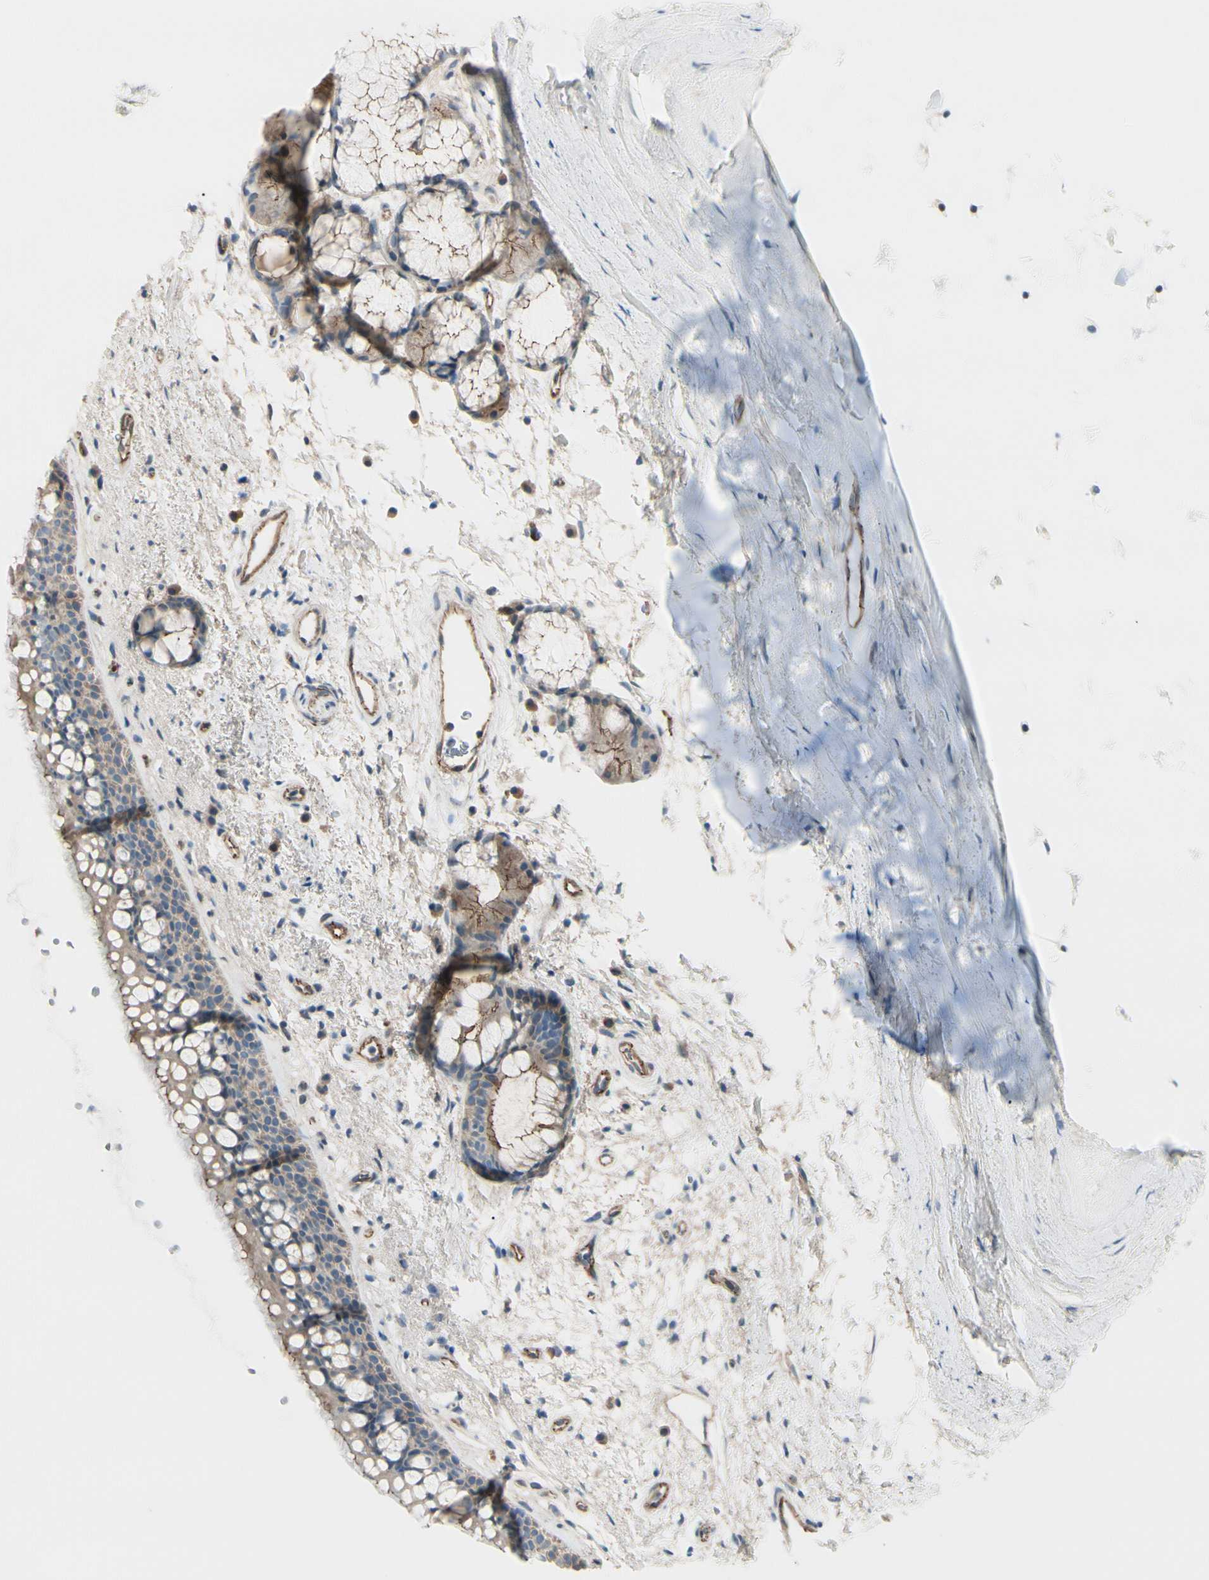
{"staining": {"intensity": "moderate", "quantity": "25%-75%", "location": "cytoplasmic/membranous"}, "tissue": "bronchus", "cell_type": "Respiratory epithelial cells", "image_type": "normal", "snomed": [{"axis": "morphology", "description": "Normal tissue, NOS"}, {"axis": "topography", "description": "Bronchus"}], "caption": "Immunohistochemistry (DAB) staining of normal bronchus displays moderate cytoplasmic/membranous protein expression in approximately 25%-75% of respiratory epithelial cells.", "gene": "TJP1", "patient": {"sex": "female", "age": 54}}